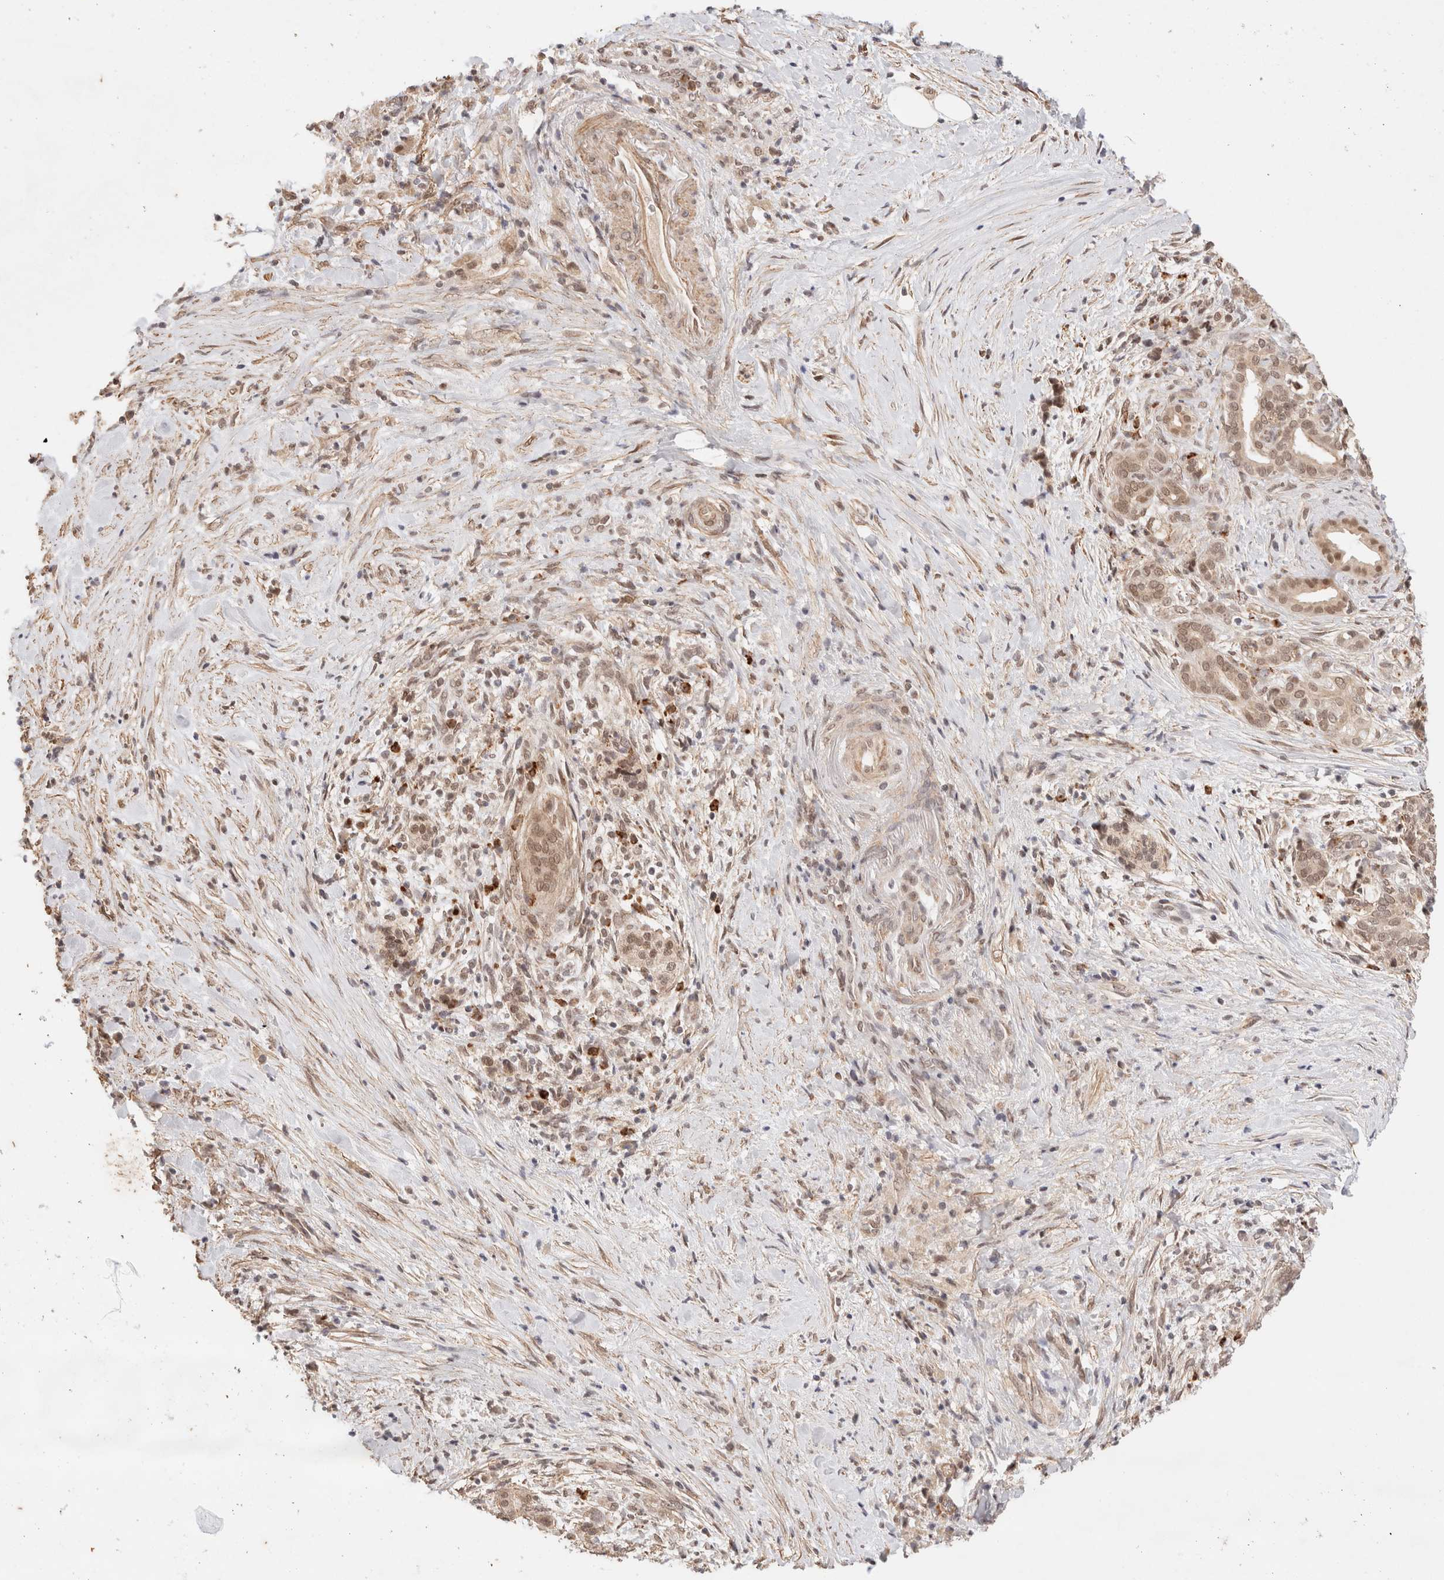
{"staining": {"intensity": "weak", "quantity": ">75%", "location": "cytoplasmic/membranous,nuclear"}, "tissue": "pancreatic cancer", "cell_type": "Tumor cells", "image_type": "cancer", "snomed": [{"axis": "morphology", "description": "Adenocarcinoma, NOS"}, {"axis": "topography", "description": "Pancreas"}], "caption": "A histopathology image showing weak cytoplasmic/membranous and nuclear positivity in about >75% of tumor cells in pancreatic adenocarcinoma, as visualized by brown immunohistochemical staining.", "gene": "BRPF3", "patient": {"sex": "male", "age": 58}}